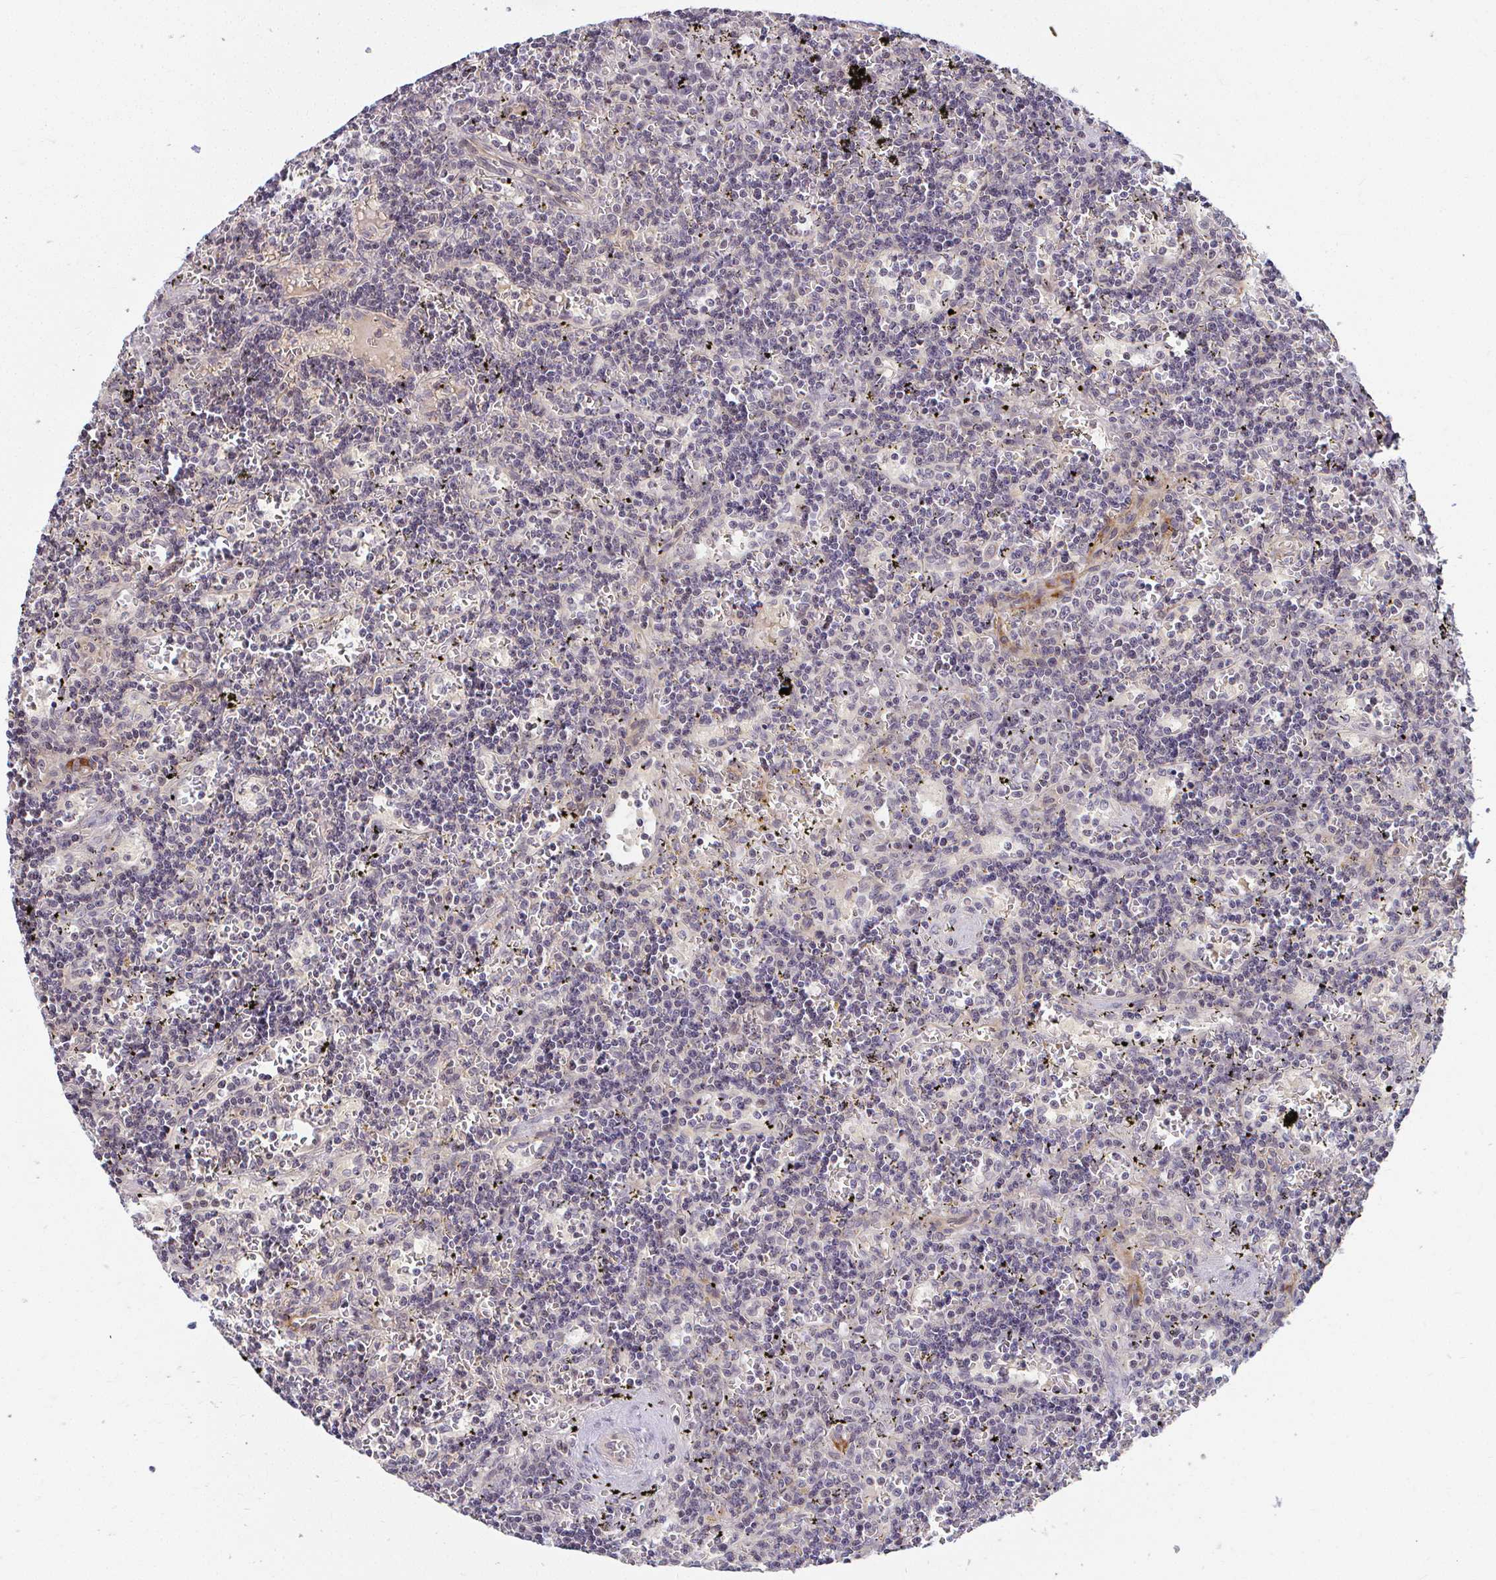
{"staining": {"intensity": "negative", "quantity": "none", "location": "none"}, "tissue": "lymphoma", "cell_type": "Tumor cells", "image_type": "cancer", "snomed": [{"axis": "morphology", "description": "Malignant lymphoma, non-Hodgkin's type, Low grade"}, {"axis": "topography", "description": "Spleen"}], "caption": "Tumor cells show no significant protein positivity in malignant lymphoma, non-Hodgkin's type (low-grade).", "gene": "ANK3", "patient": {"sex": "male", "age": 60}}